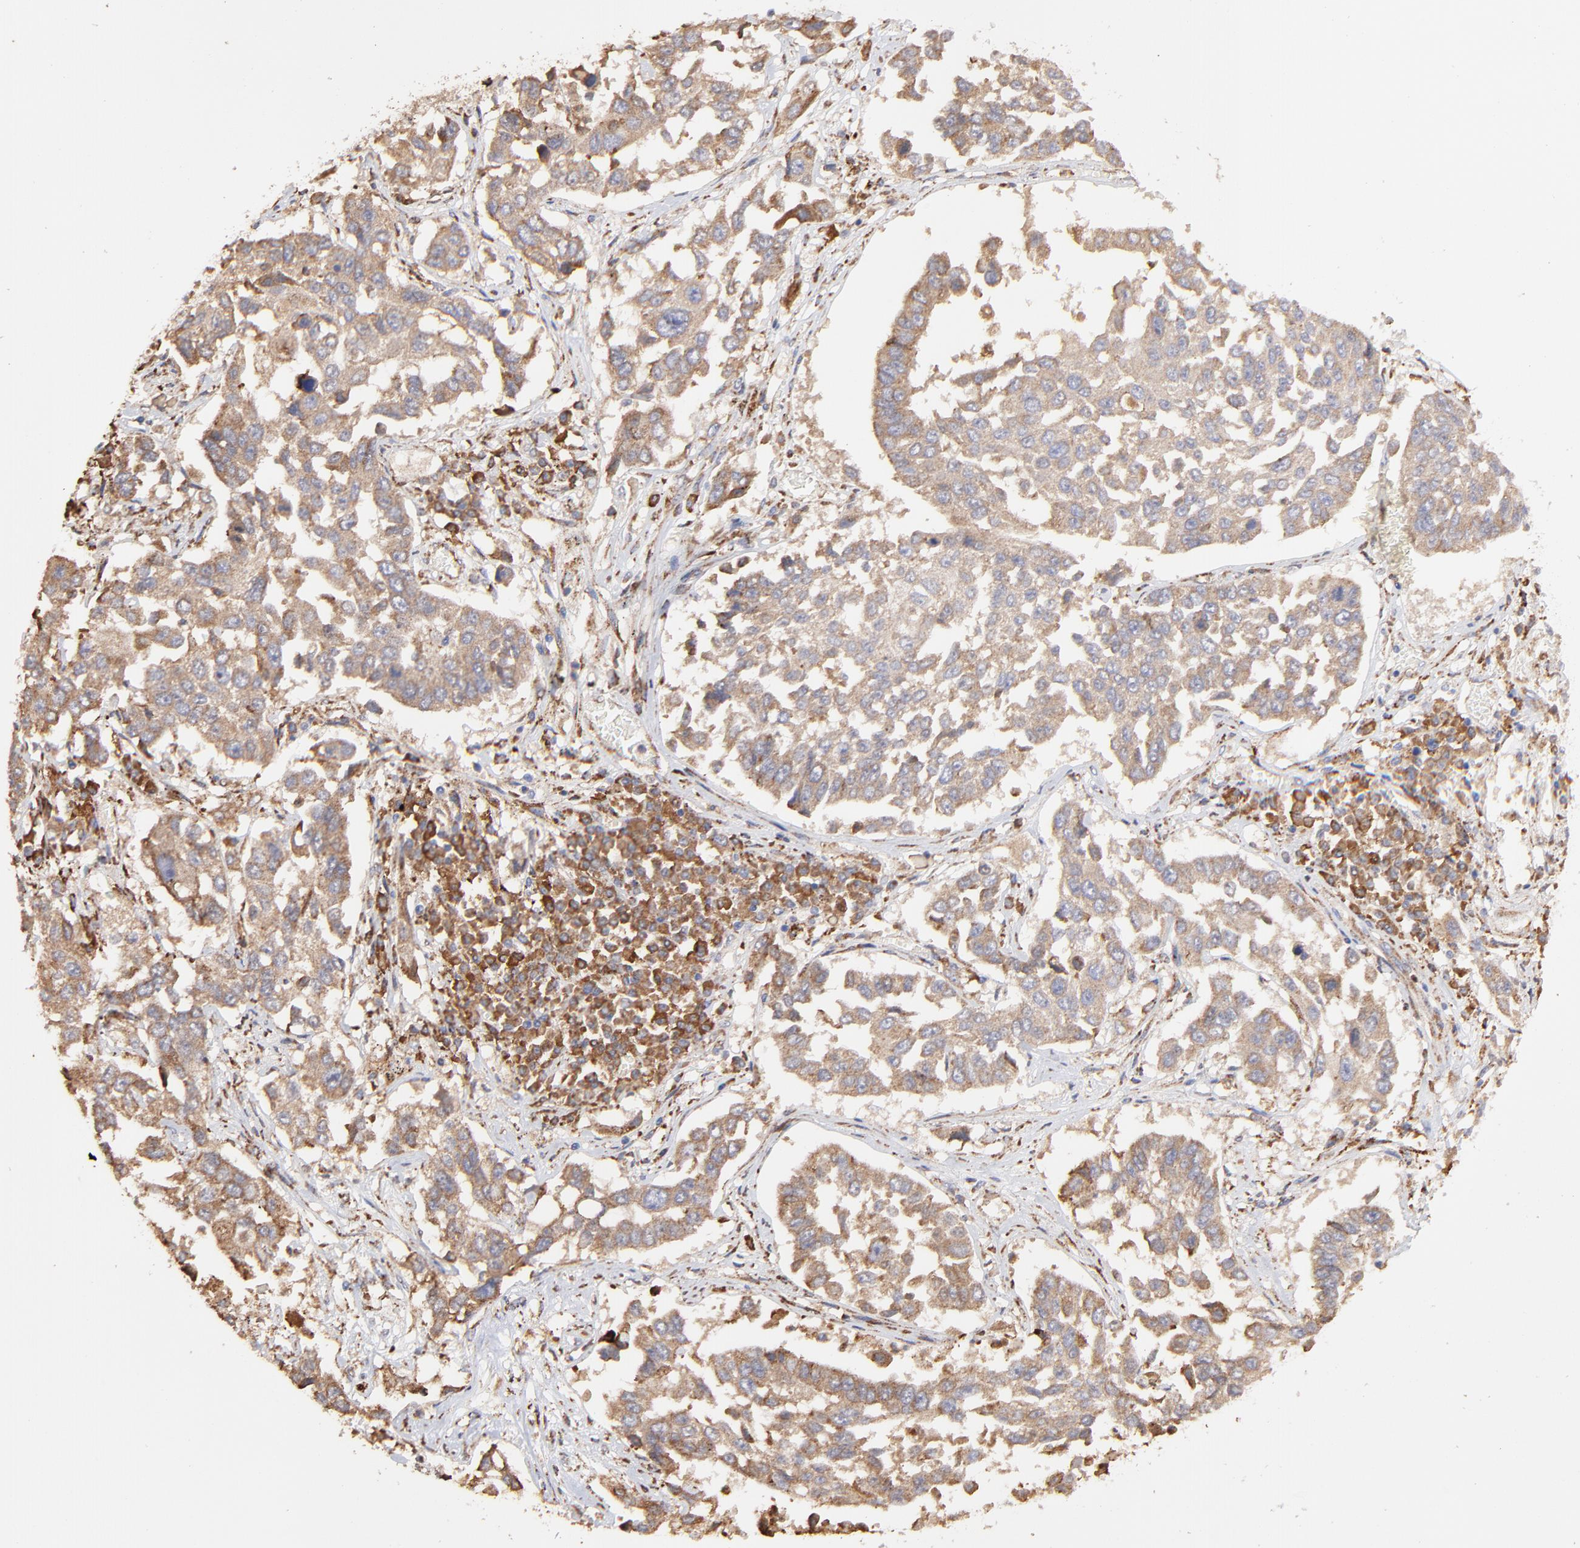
{"staining": {"intensity": "moderate", "quantity": ">75%", "location": "cytoplasmic/membranous"}, "tissue": "lung cancer", "cell_type": "Tumor cells", "image_type": "cancer", "snomed": [{"axis": "morphology", "description": "Squamous cell carcinoma, NOS"}, {"axis": "topography", "description": "Lung"}], "caption": "The photomicrograph displays immunohistochemical staining of squamous cell carcinoma (lung). There is moderate cytoplasmic/membranous expression is seen in approximately >75% of tumor cells. (DAB (3,3'-diaminobenzidine) IHC with brightfield microscopy, high magnification).", "gene": "PFKM", "patient": {"sex": "male", "age": 71}}